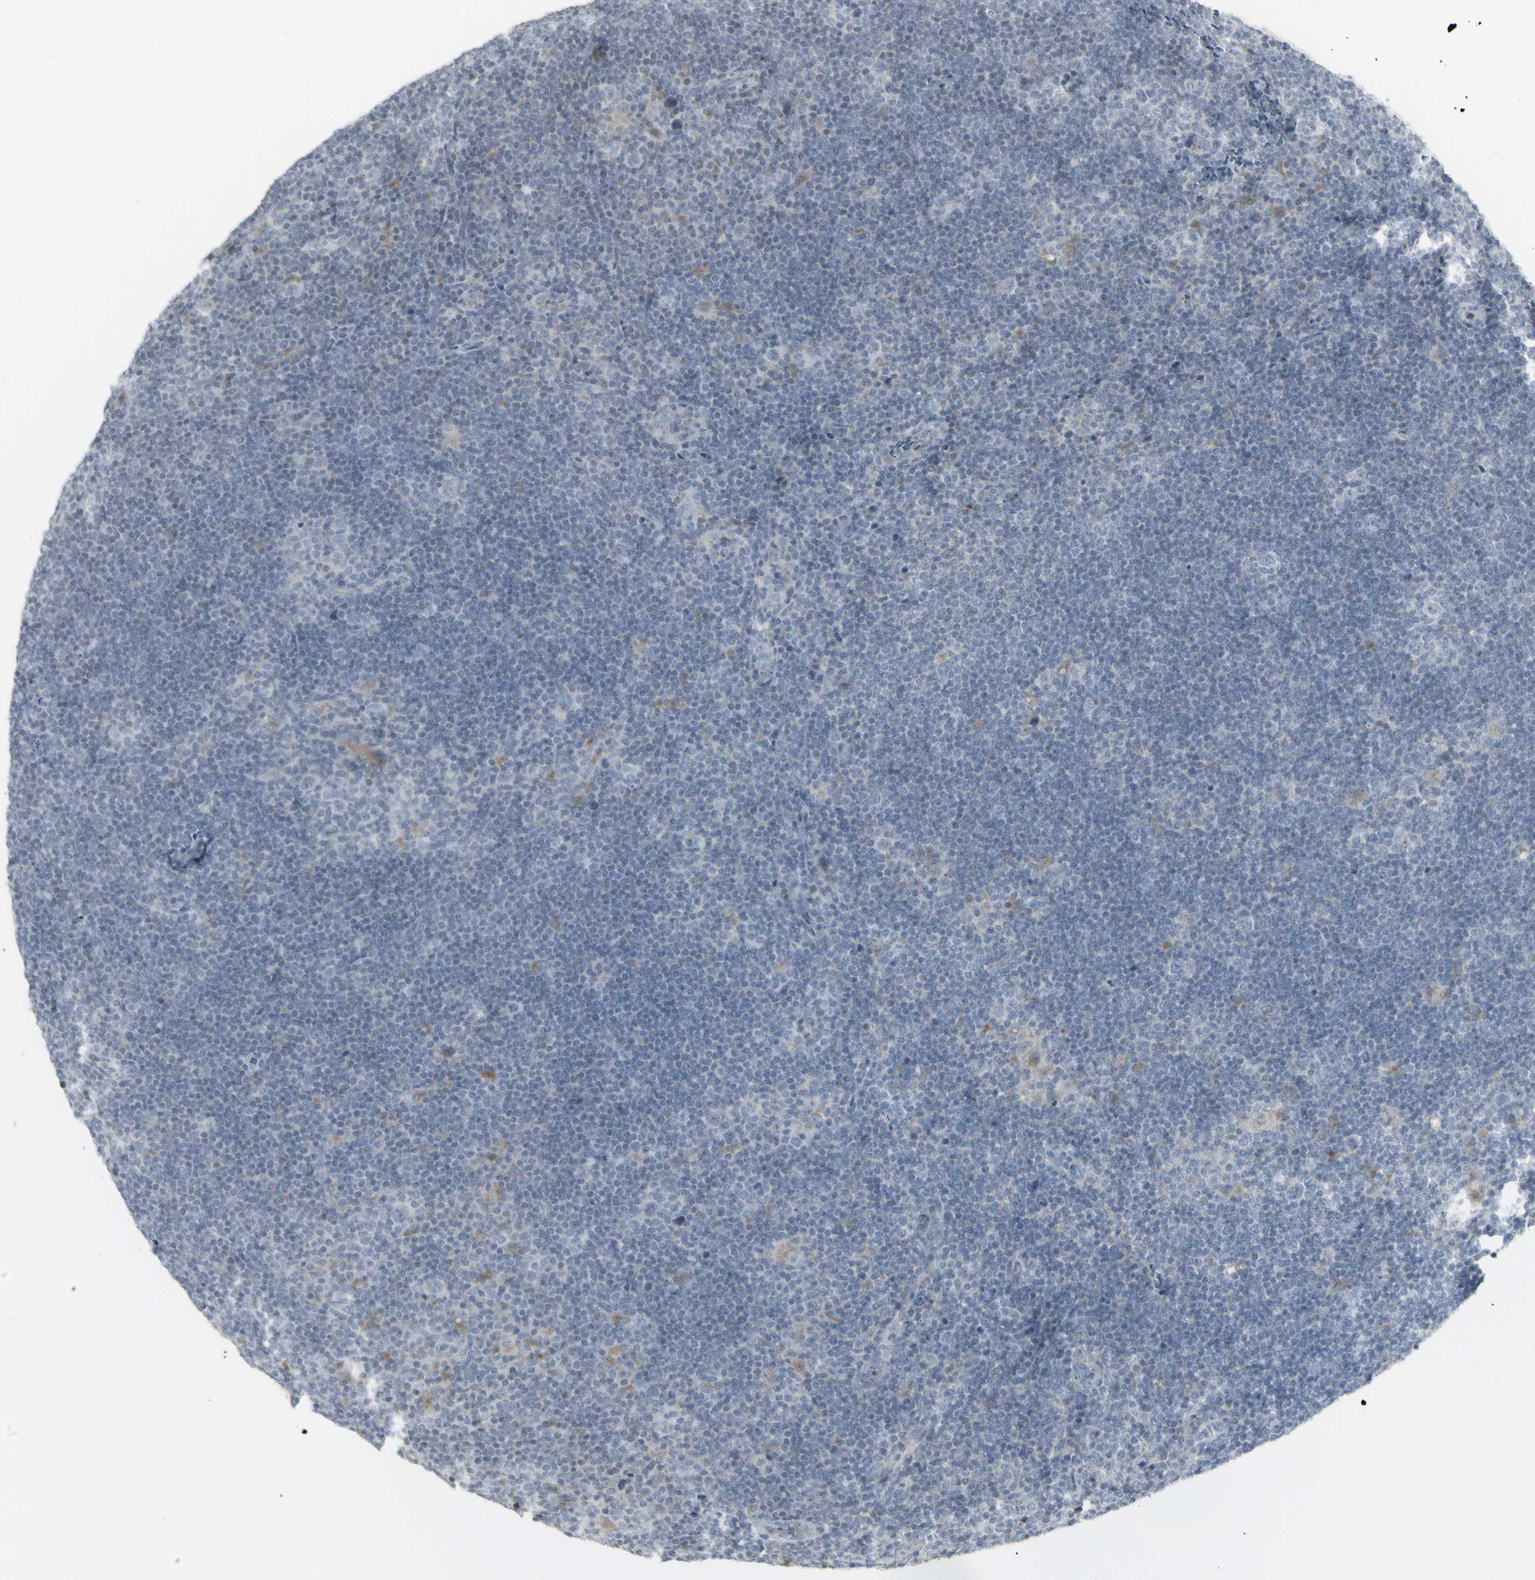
{"staining": {"intensity": "negative", "quantity": "none", "location": "none"}, "tissue": "lymphoma", "cell_type": "Tumor cells", "image_type": "cancer", "snomed": [{"axis": "morphology", "description": "Hodgkin's disease, NOS"}, {"axis": "topography", "description": "Lymph node"}], "caption": "This is an immunohistochemistry photomicrograph of lymphoma. There is no expression in tumor cells.", "gene": "MUC5AC", "patient": {"sex": "female", "age": 57}}